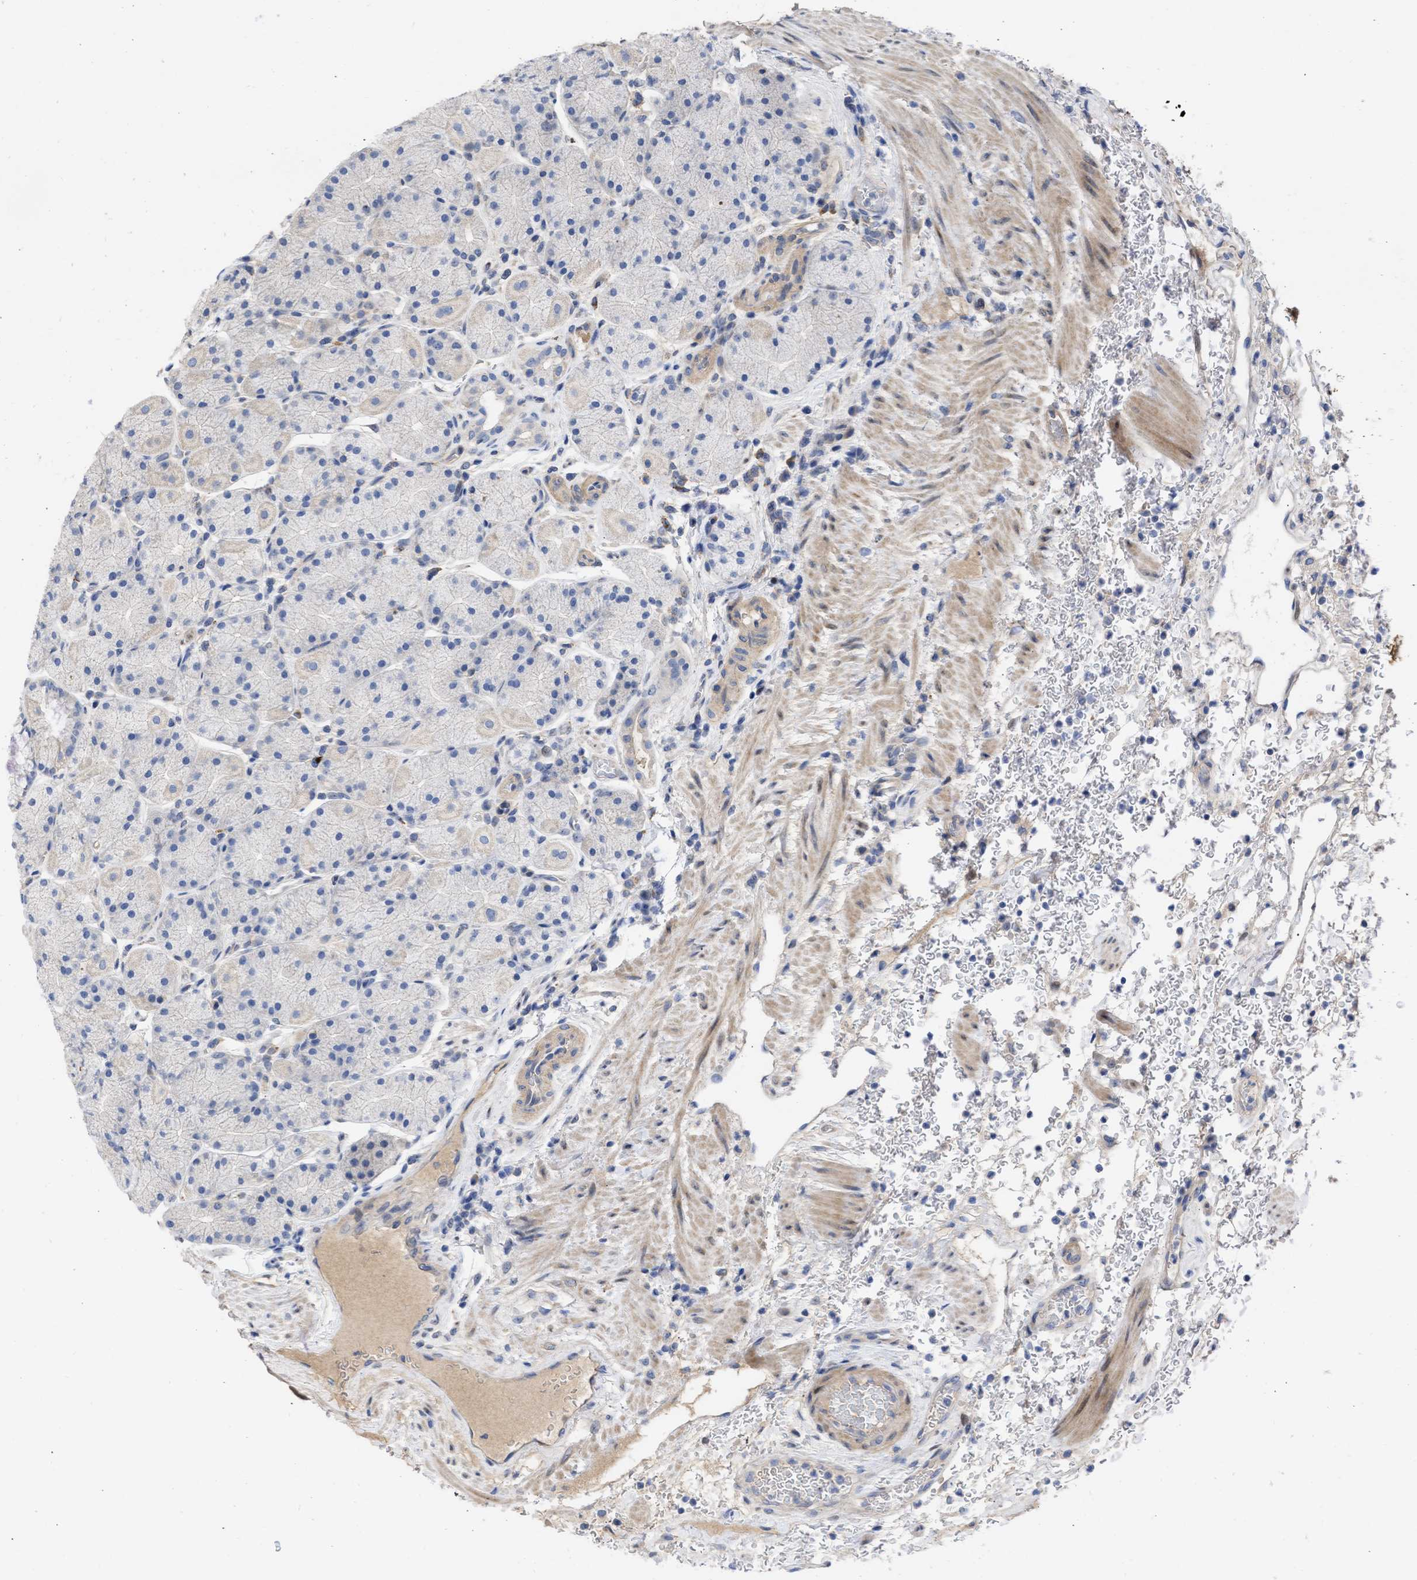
{"staining": {"intensity": "weak", "quantity": "<25%", "location": "cytoplasmic/membranous"}, "tissue": "stomach", "cell_type": "Glandular cells", "image_type": "normal", "snomed": [{"axis": "morphology", "description": "Normal tissue, NOS"}, {"axis": "morphology", "description": "Carcinoid, malignant, NOS"}, {"axis": "topography", "description": "Stomach, upper"}], "caption": "Immunohistochemistry (IHC) of normal stomach displays no expression in glandular cells. The staining was performed using DAB (3,3'-diaminobenzidine) to visualize the protein expression in brown, while the nuclei were stained in blue with hematoxylin (Magnification: 20x).", "gene": "ARHGEF4", "patient": {"sex": "male", "age": 39}}